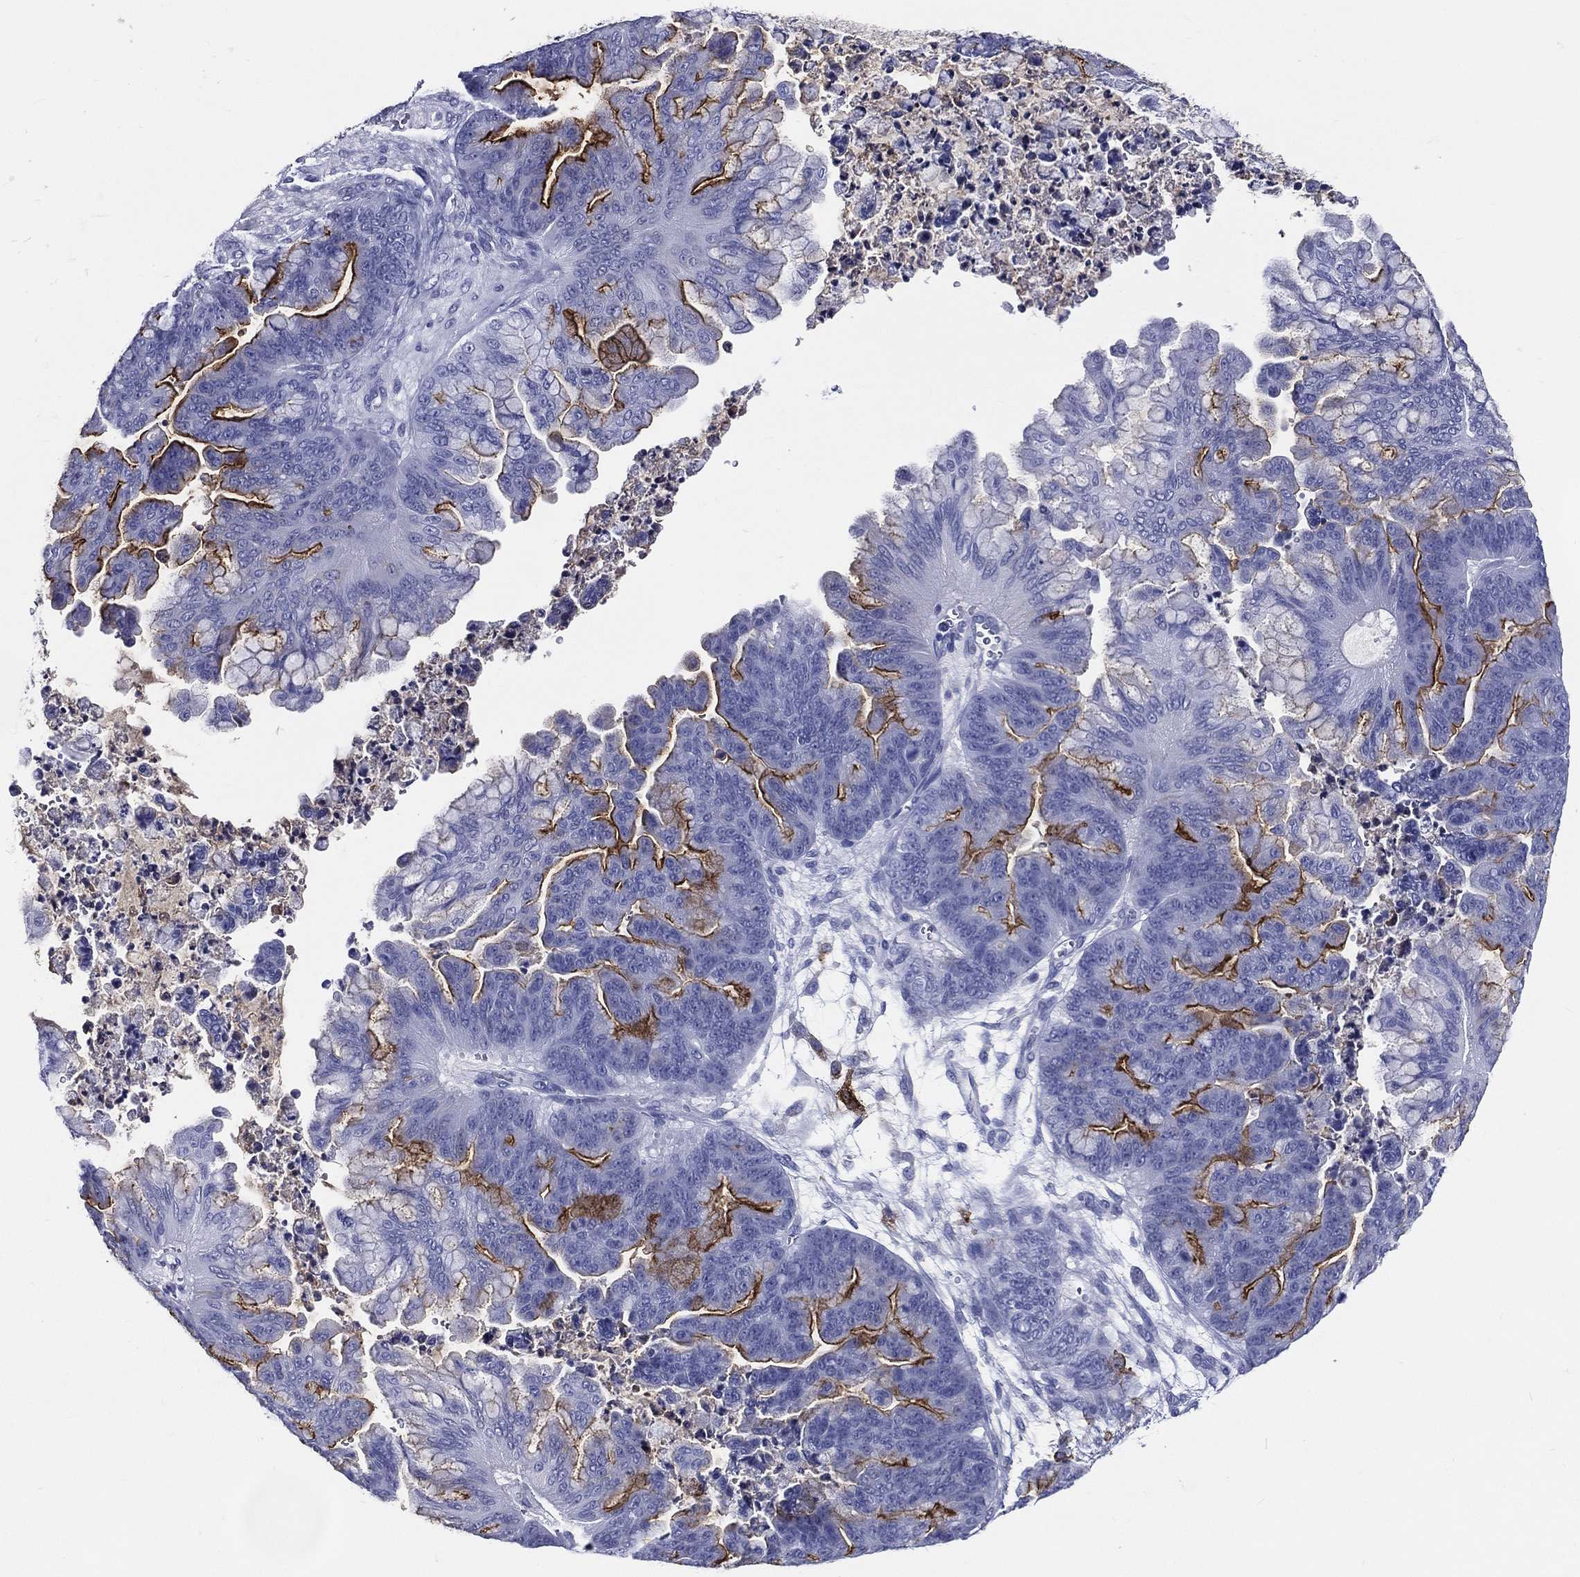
{"staining": {"intensity": "strong", "quantity": "<25%", "location": "cytoplasmic/membranous"}, "tissue": "ovarian cancer", "cell_type": "Tumor cells", "image_type": "cancer", "snomed": [{"axis": "morphology", "description": "Cystadenocarcinoma, mucinous, NOS"}, {"axis": "topography", "description": "Ovary"}], "caption": "Ovarian cancer stained with a brown dye exhibits strong cytoplasmic/membranous positive staining in about <25% of tumor cells.", "gene": "ACE2", "patient": {"sex": "female", "age": 67}}